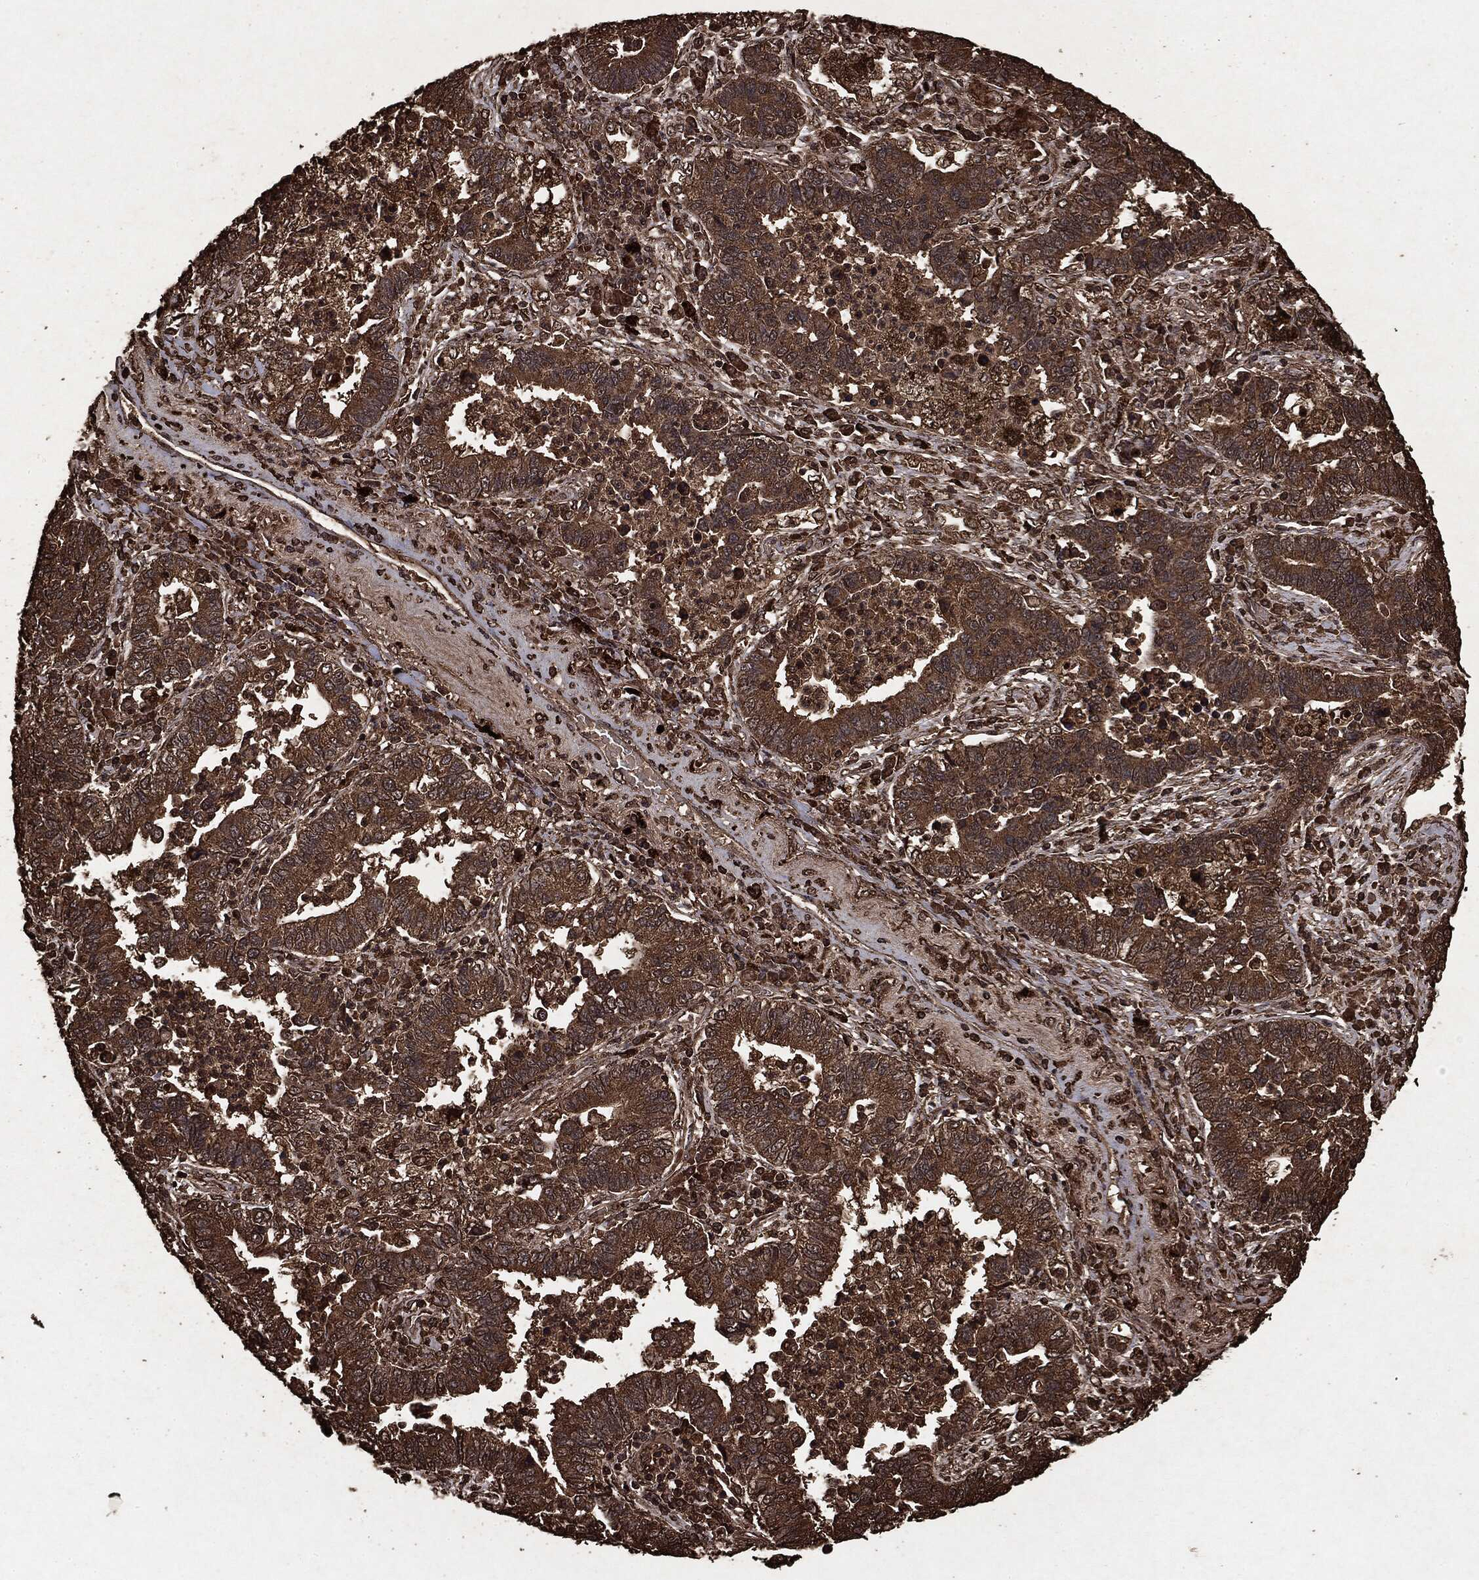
{"staining": {"intensity": "strong", "quantity": ">75%", "location": "cytoplasmic/membranous"}, "tissue": "lung cancer", "cell_type": "Tumor cells", "image_type": "cancer", "snomed": [{"axis": "morphology", "description": "Adenocarcinoma, NOS"}, {"axis": "topography", "description": "Lung"}], "caption": "IHC of lung cancer reveals high levels of strong cytoplasmic/membranous positivity in approximately >75% of tumor cells.", "gene": "ARAF", "patient": {"sex": "female", "age": 57}}